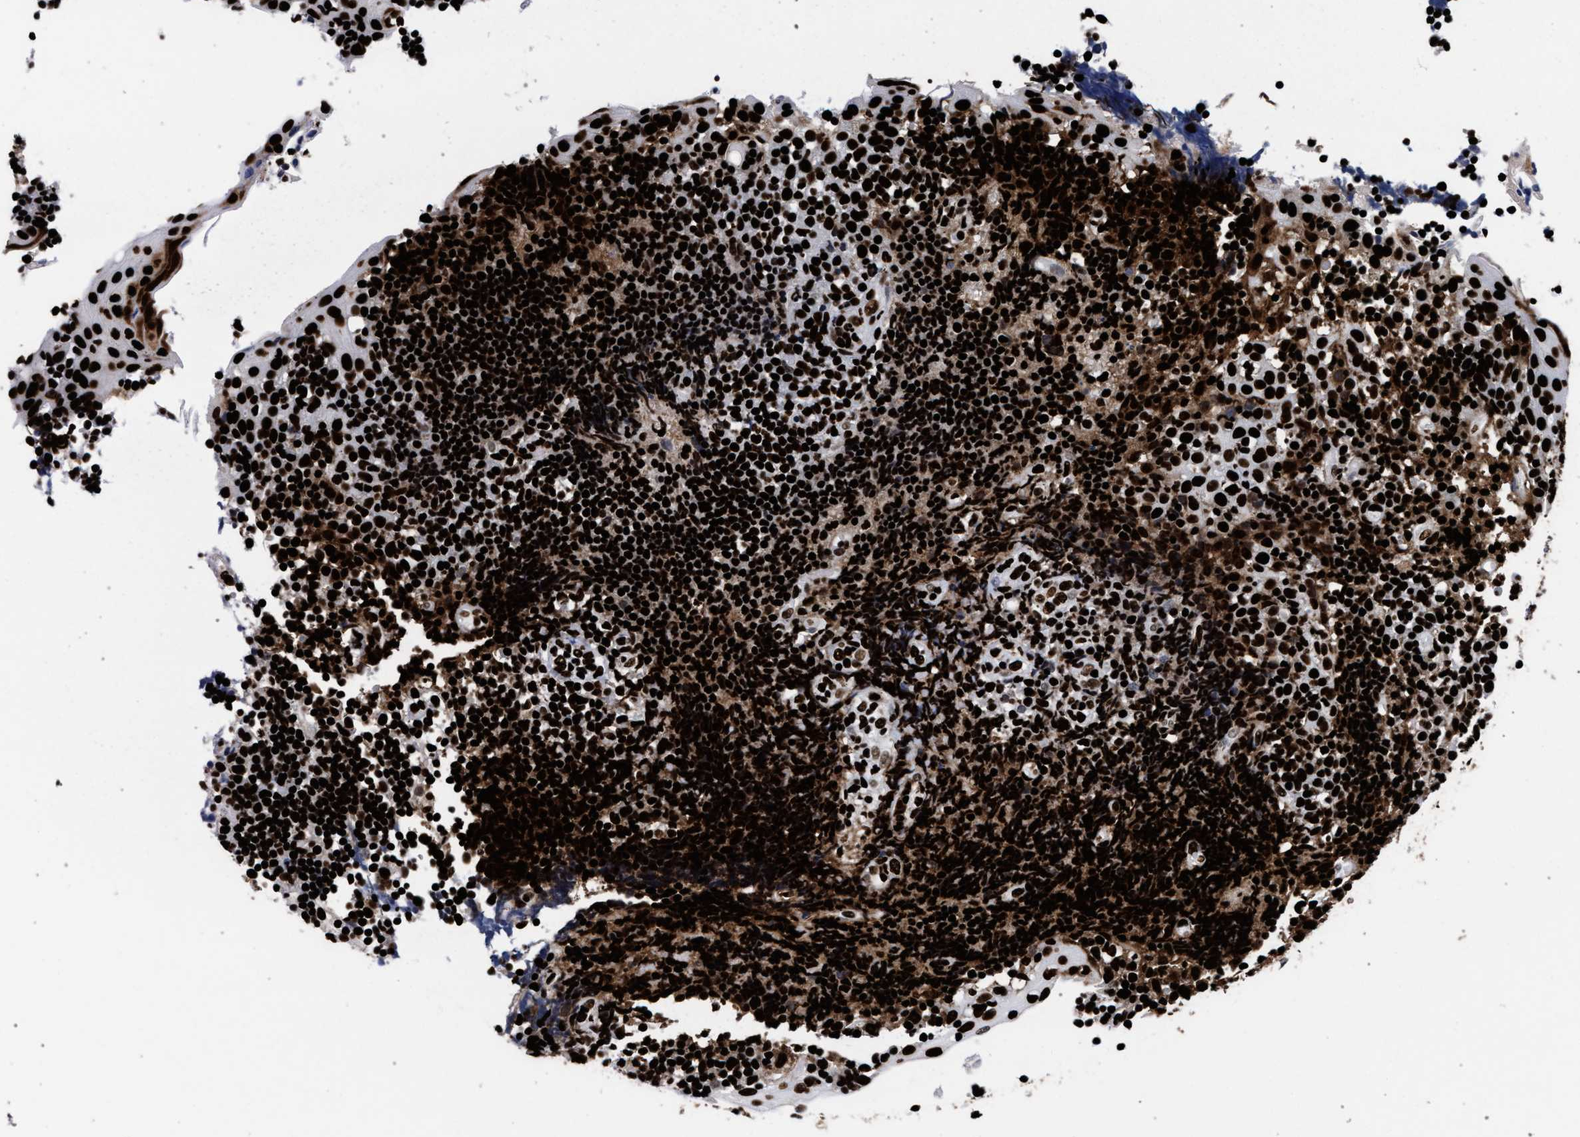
{"staining": {"intensity": "strong", "quantity": ">75%", "location": "nuclear"}, "tissue": "tonsil", "cell_type": "Germinal center cells", "image_type": "normal", "snomed": [{"axis": "morphology", "description": "Normal tissue, NOS"}, {"axis": "topography", "description": "Tonsil"}], "caption": "IHC (DAB) staining of benign human tonsil reveals strong nuclear protein expression in about >75% of germinal center cells.", "gene": "HNRNPA1", "patient": {"sex": "female", "age": 40}}